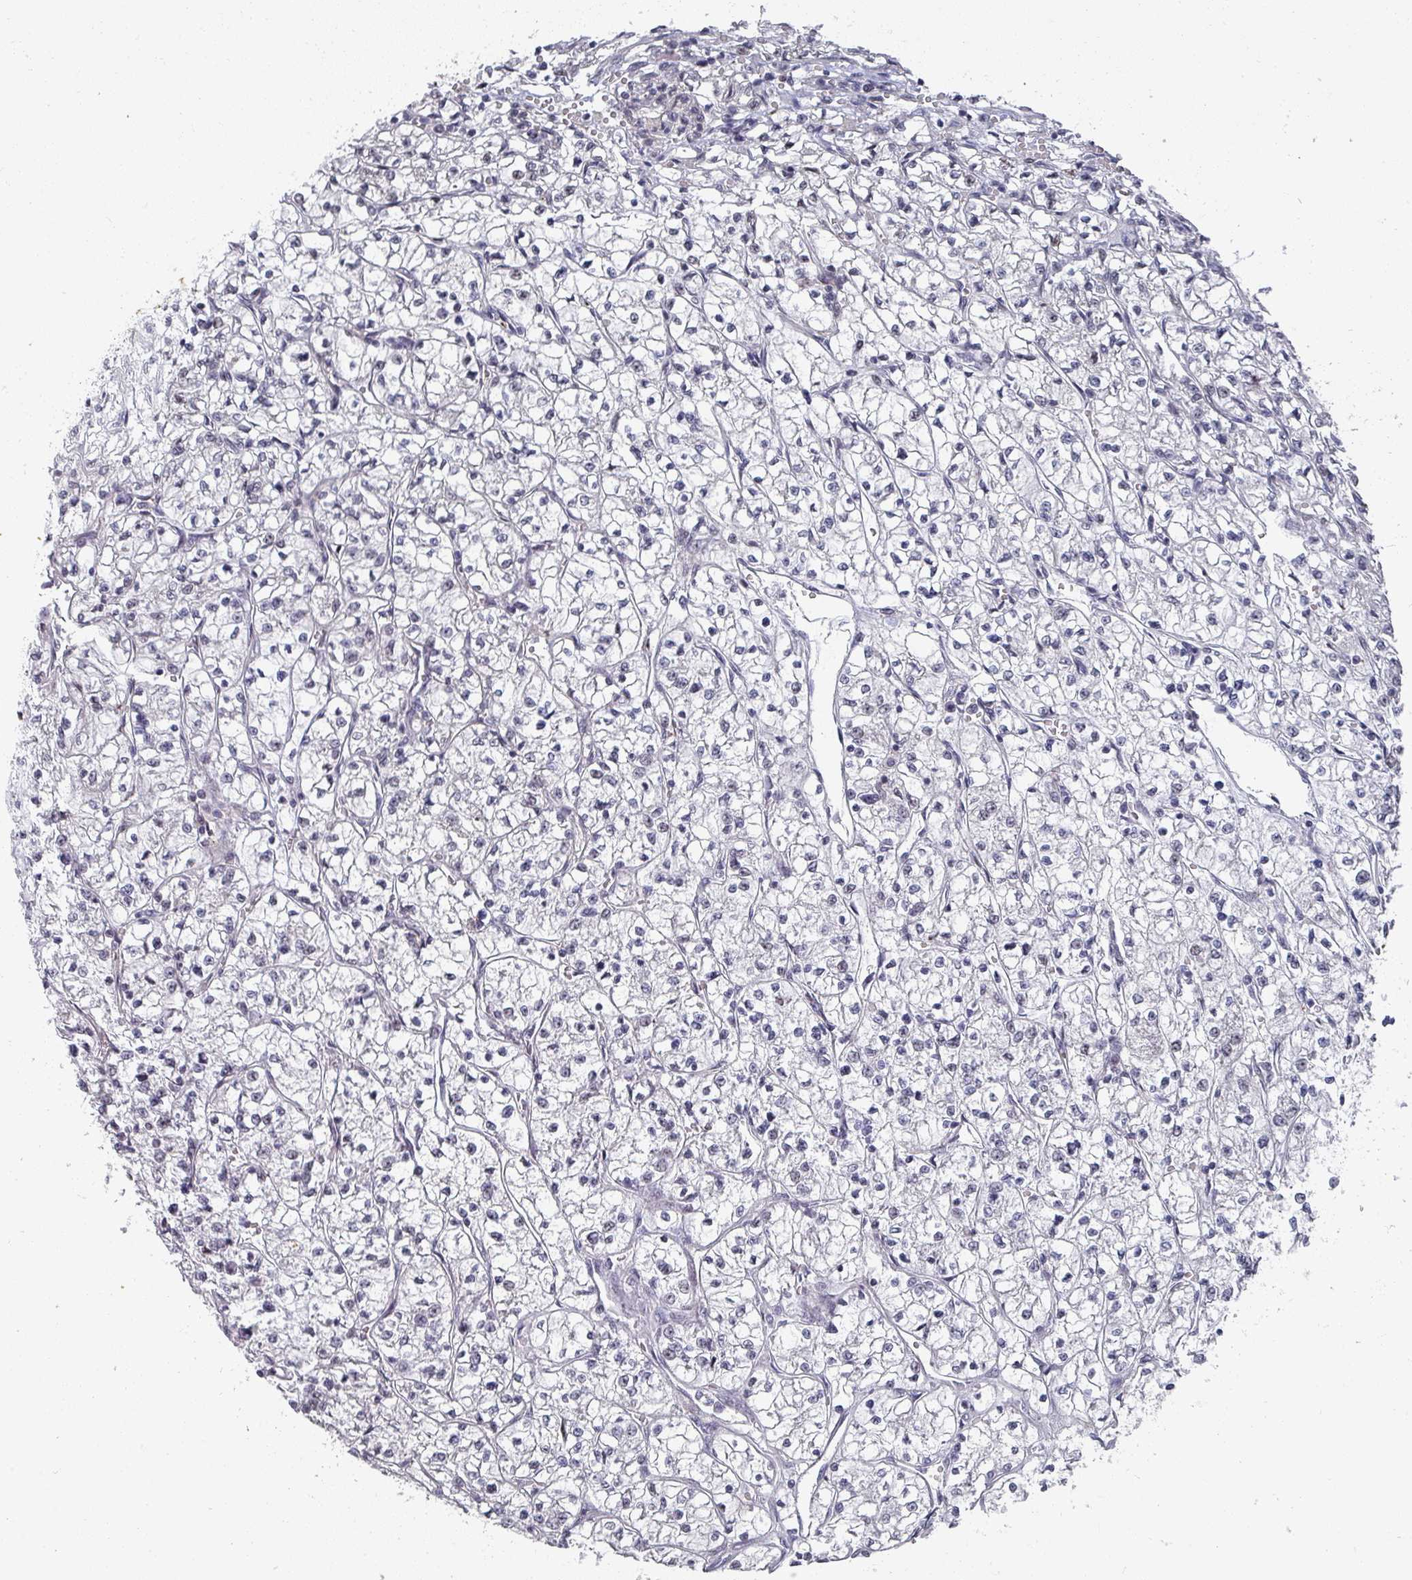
{"staining": {"intensity": "negative", "quantity": "none", "location": "none"}, "tissue": "renal cancer", "cell_type": "Tumor cells", "image_type": "cancer", "snomed": [{"axis": "morphology", "description": "Adenocarcinoma, NOS"}, {"axis": "topography", "description": "Kidney"}], "caption": "Renal cancer was stained to show a protein in brown. There is no significant positivity in tumor cells. The staining was performed using DAB (3,3'-diaminobenzidine) to visualize the protein expression in brown, while the nuclei were stained in blue with hematoxylin (Magnification: 20x).", "gene": "ZNF654", "patient": {"sex": "female", "age": 64}}